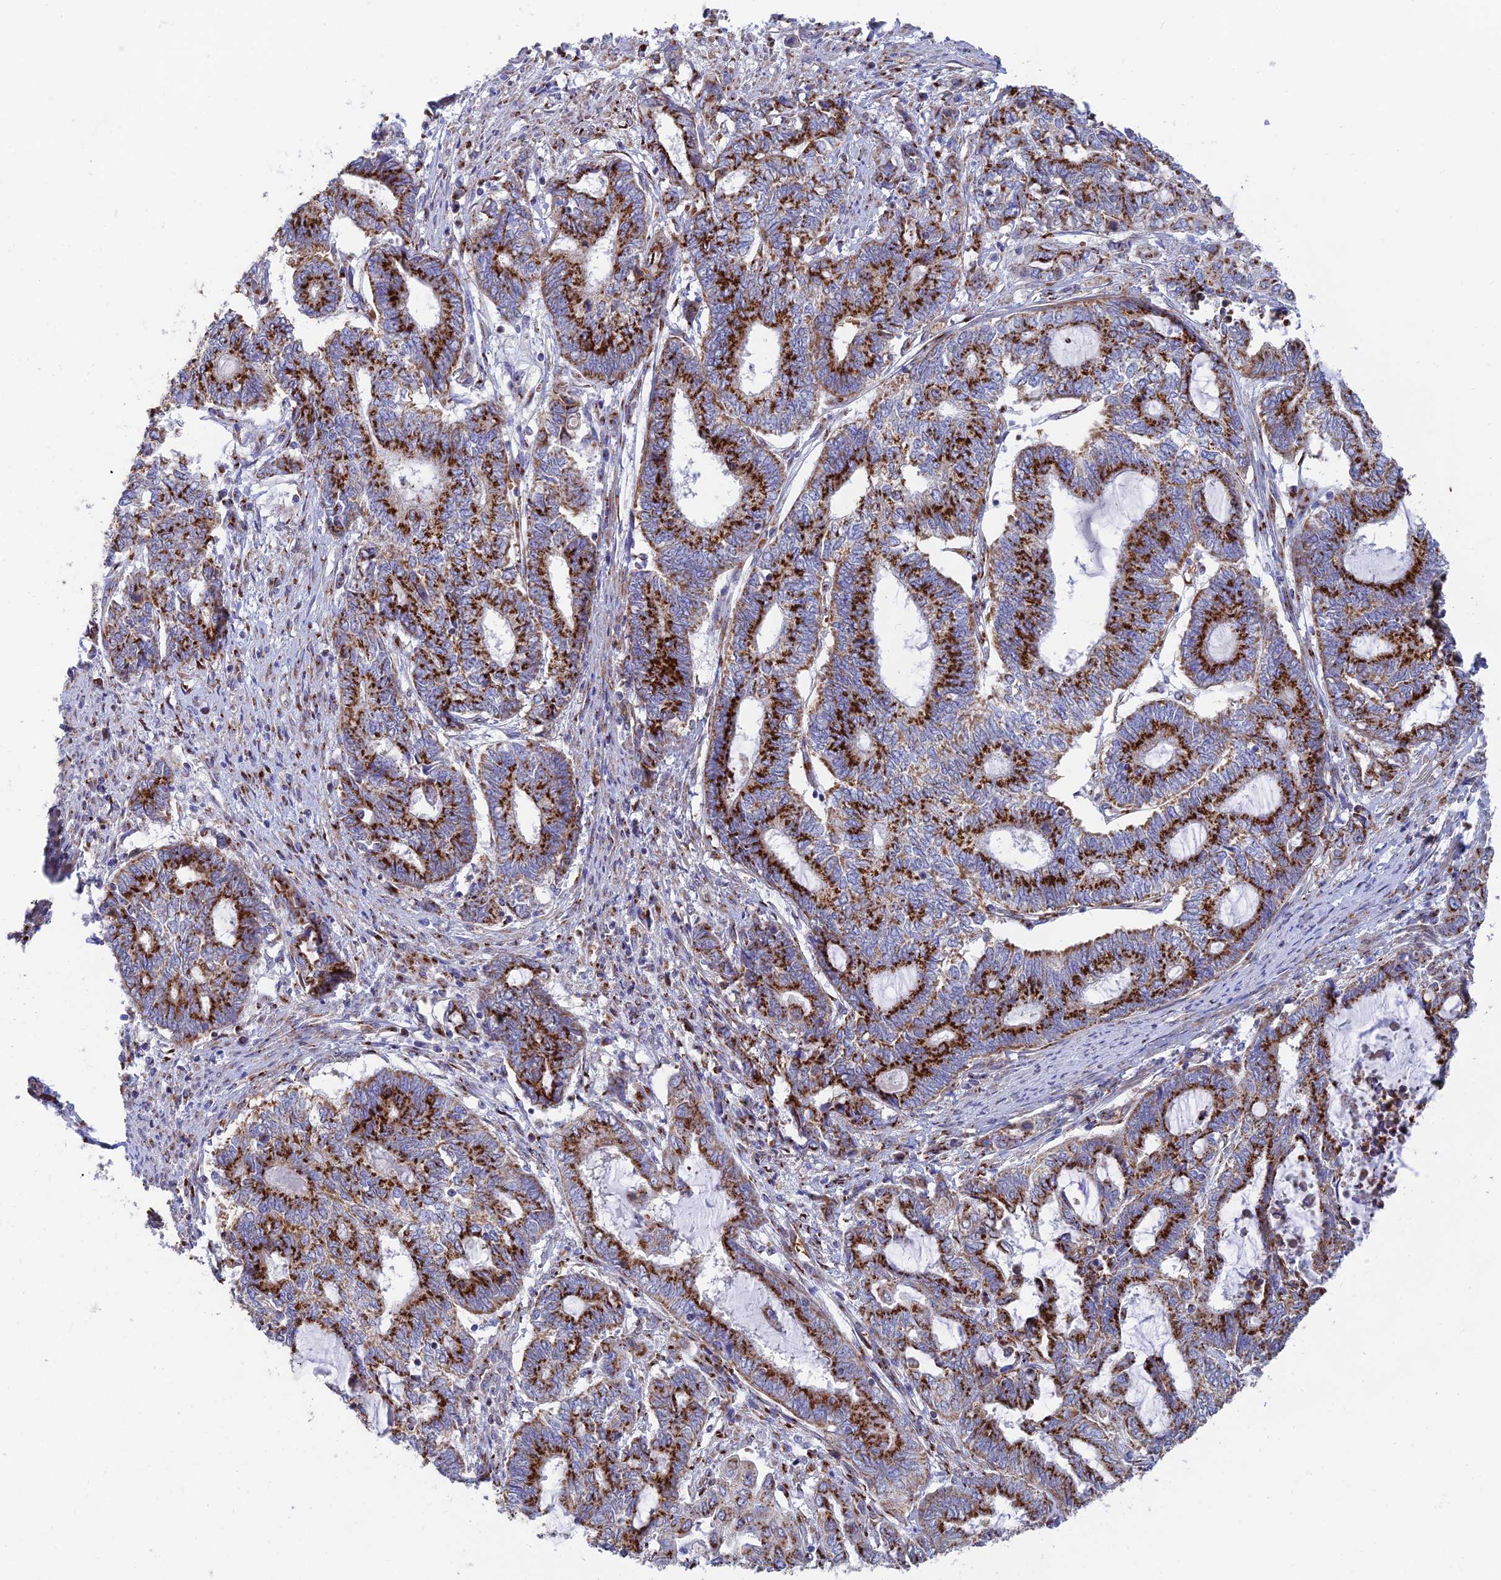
{"staining": {"intensity": "strong", "quantity": ">75%", "location": "cytoplasmic/membranous"}, "tissue": "endometrial cancer", "cell_type": "Tumor cells", "image_type": "cancer", "snomed": [{"axis": "morphology", "description": "Adenocarcinoma, NOS"}, {"axis": "topography", "description": "Uterus"}, {"axis": "topography", "description": "Endometrium"}], "caption": "Endometrial adenocarcinoma was stained to show a protein in brown. There is high levels of strong cytoplasmic/membranous positivity in about >75% of tumor cells. The staining was performed using DAB to visualize the protein expression in brown, while the nuclei were stained in blue with hematoxylin (Magnification: 20x).", "gene": "HS2ST1", "patient": {"sex": "female", "age": 70}}